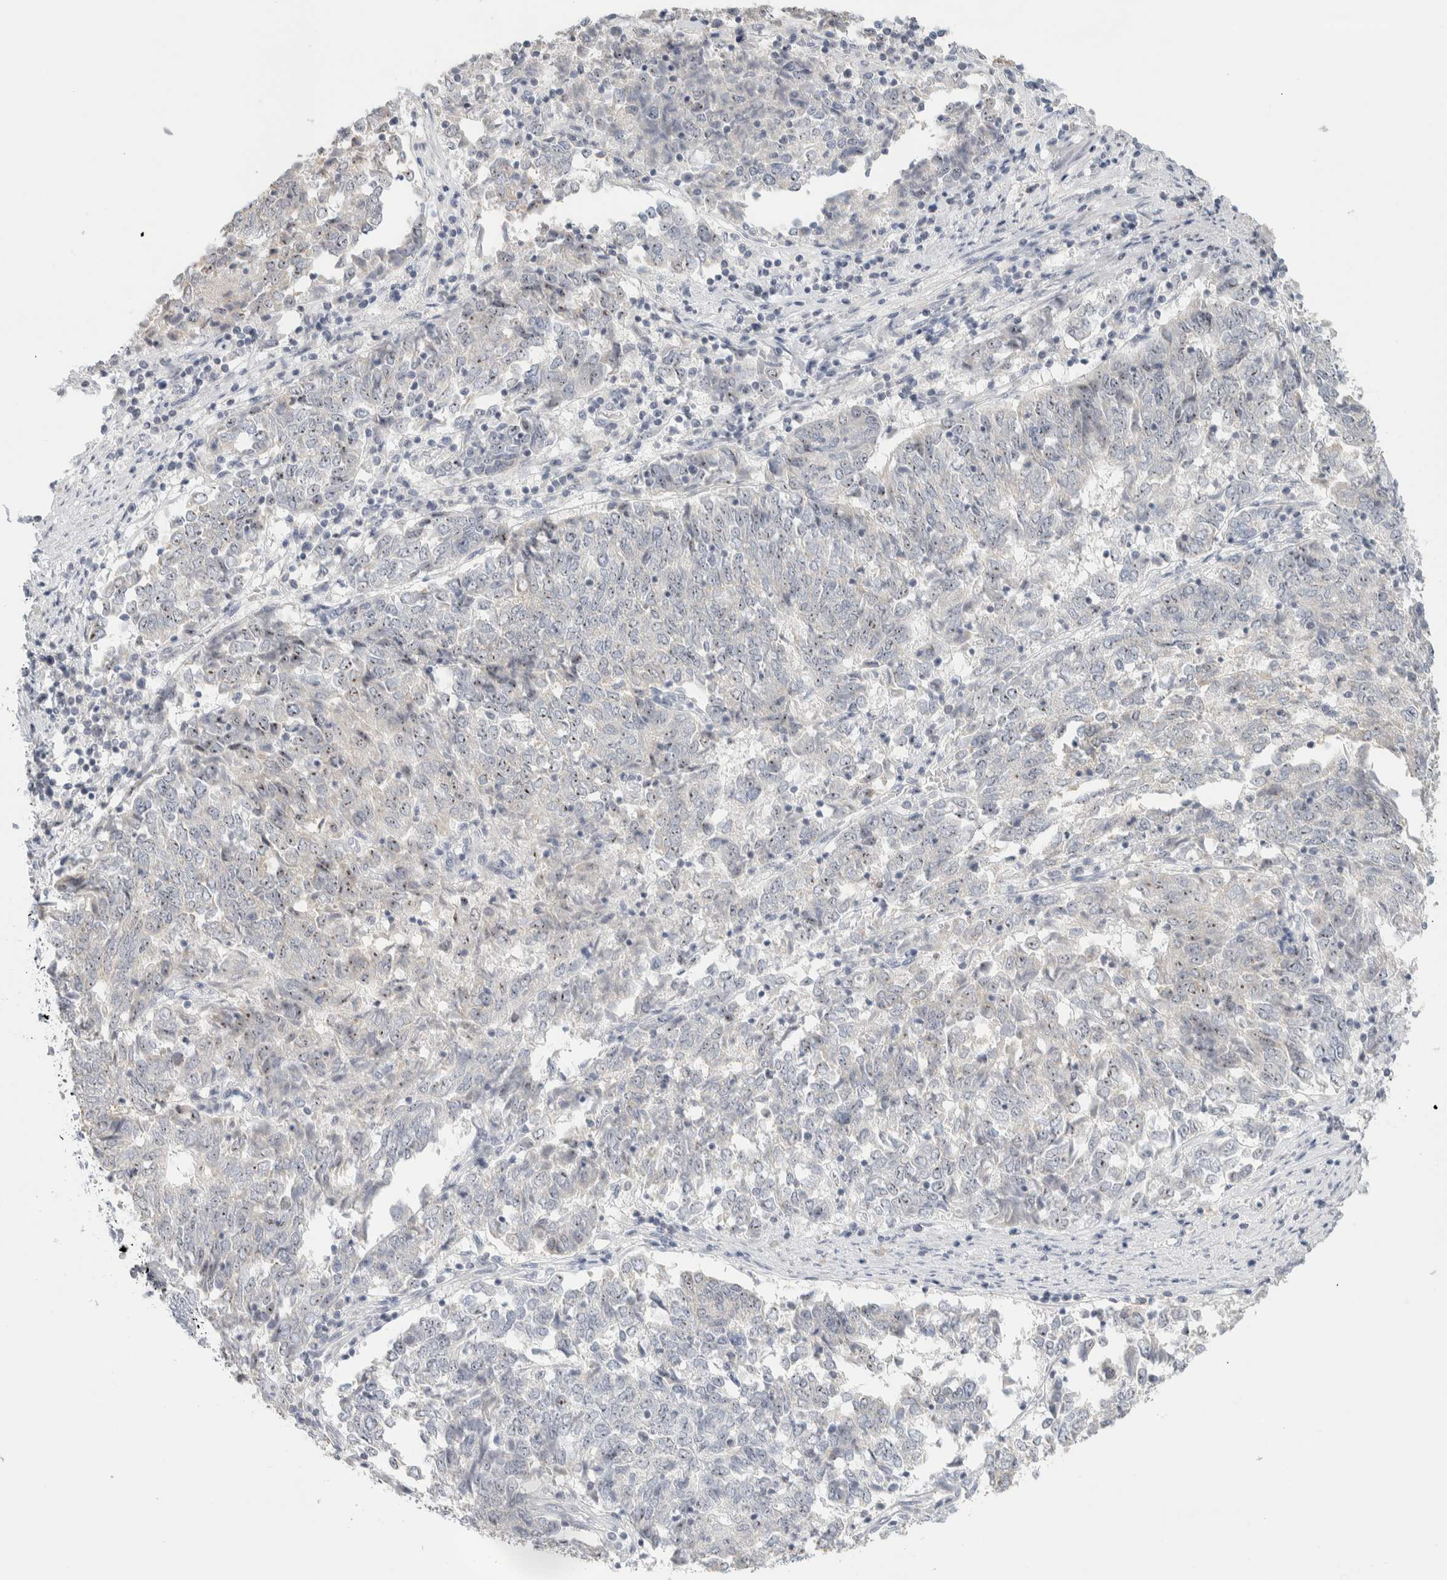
{"staining": {"intensity": "moderate", "quantity": ">75%", "location": "nuclear"}, "tissue": "endometrial cancer", "cell_type": "Tumor cells", "image_type": "cancer", "snomed": [{"axis": "morphology", "description": "Adenocarcinoma, NOS"}, {"axis": "topography", "description": "Endometrium"}], "caption": "High-power microscopy captured an IHC image of endometrial cancer (adenocarcinoma), revealing moderate nuclear staining in approximately >75% of tumor cells. Immunohistochemistry stains the protein in brown and the nuclei are stained blue.", "gene": "DCXR", "patient": {"sex": "female", "age": 80}}